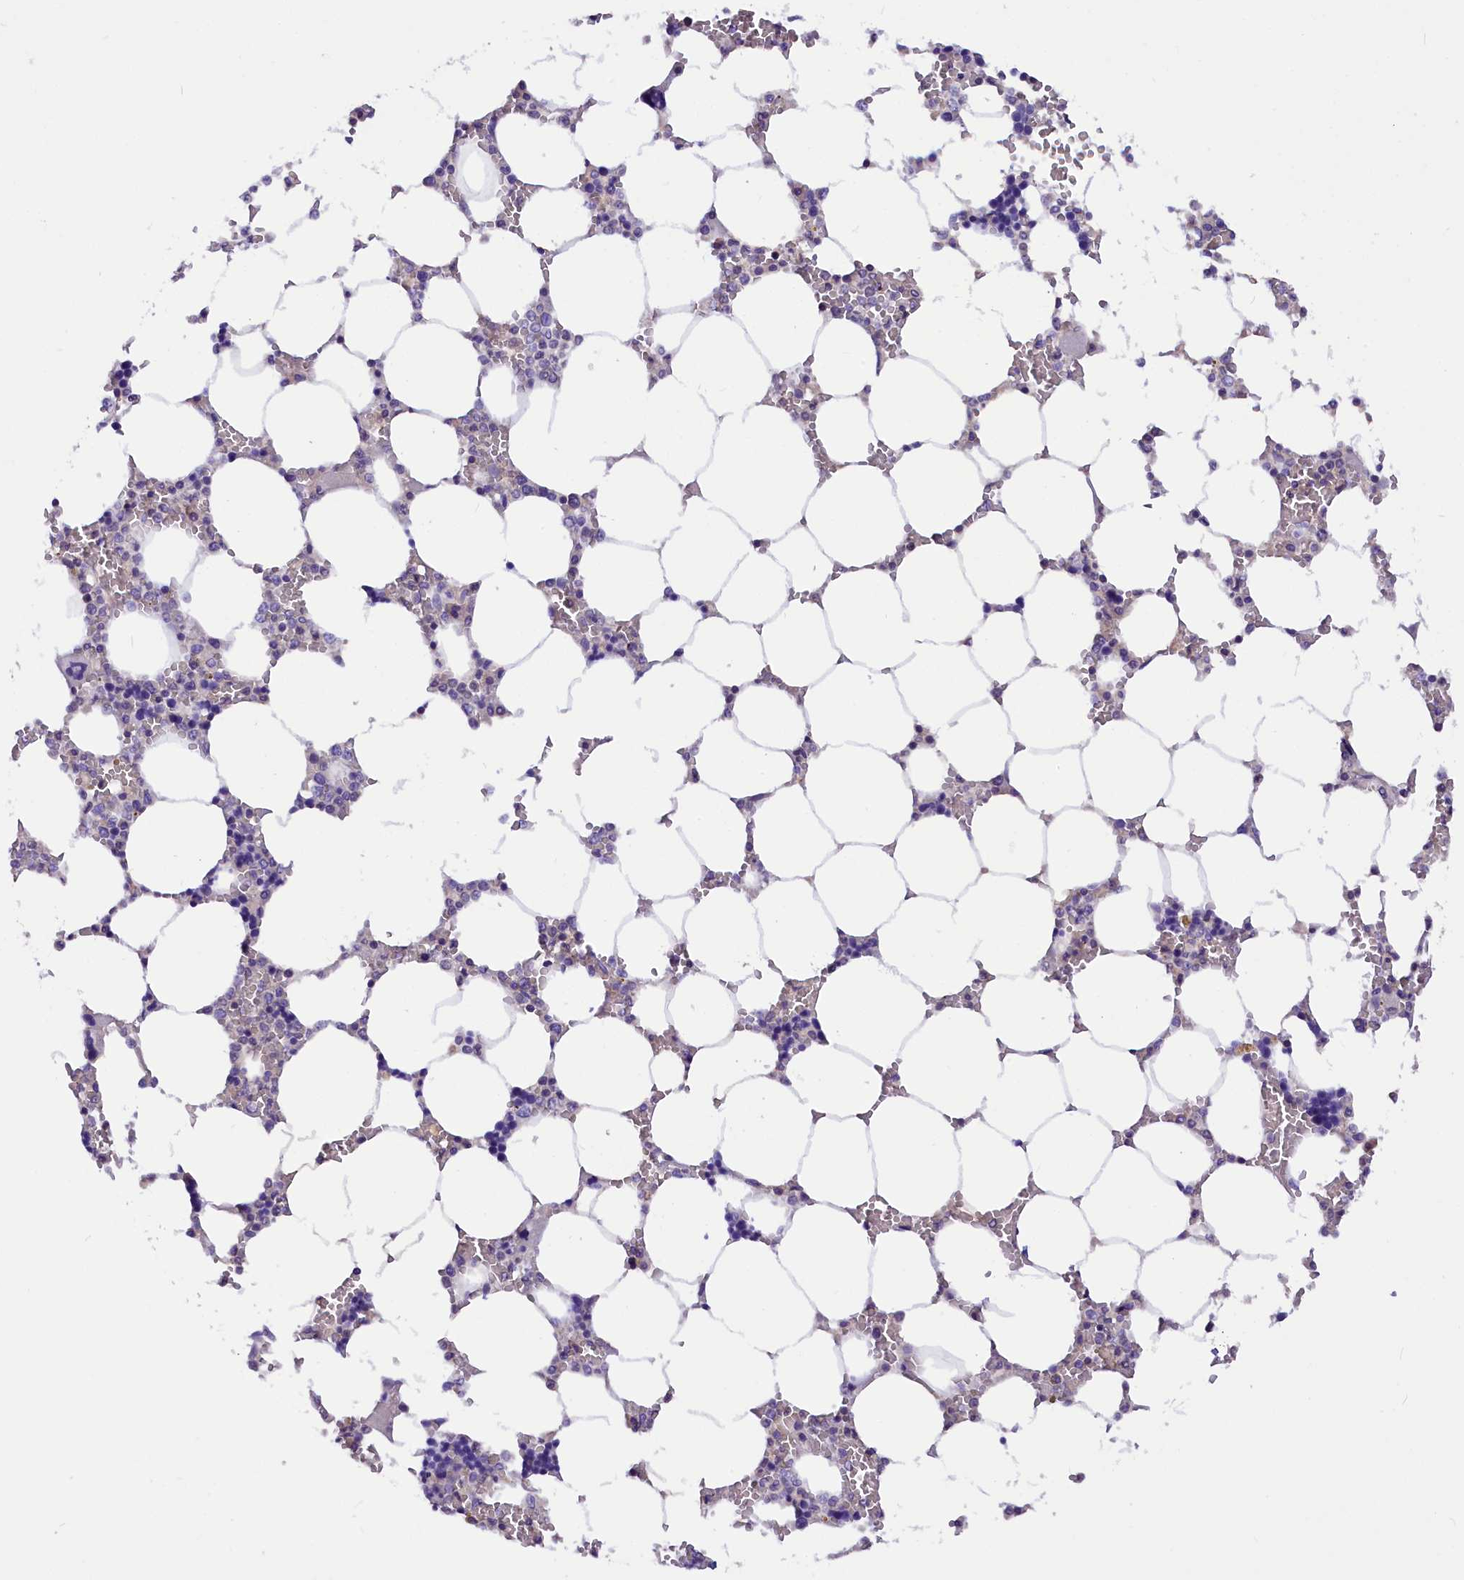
{"staining": {"intensity": "negative", "quantity": "none", "location": "none"}, "tissue": "bone marrow", "cell_type": "Hematopoietic cells", "image_type": "normal", "snomed": [{"axis": "morphology", "description": "Normal tissue, NOS"}, {"axis": "topography", "description": "Bone marrow"}], "caption": "This is an IHC image of normal bone marrow. There is no positivity in hematopoietic cells.", "gene": "AP3B2", "patient": {"sex": "male", "age": 64}}